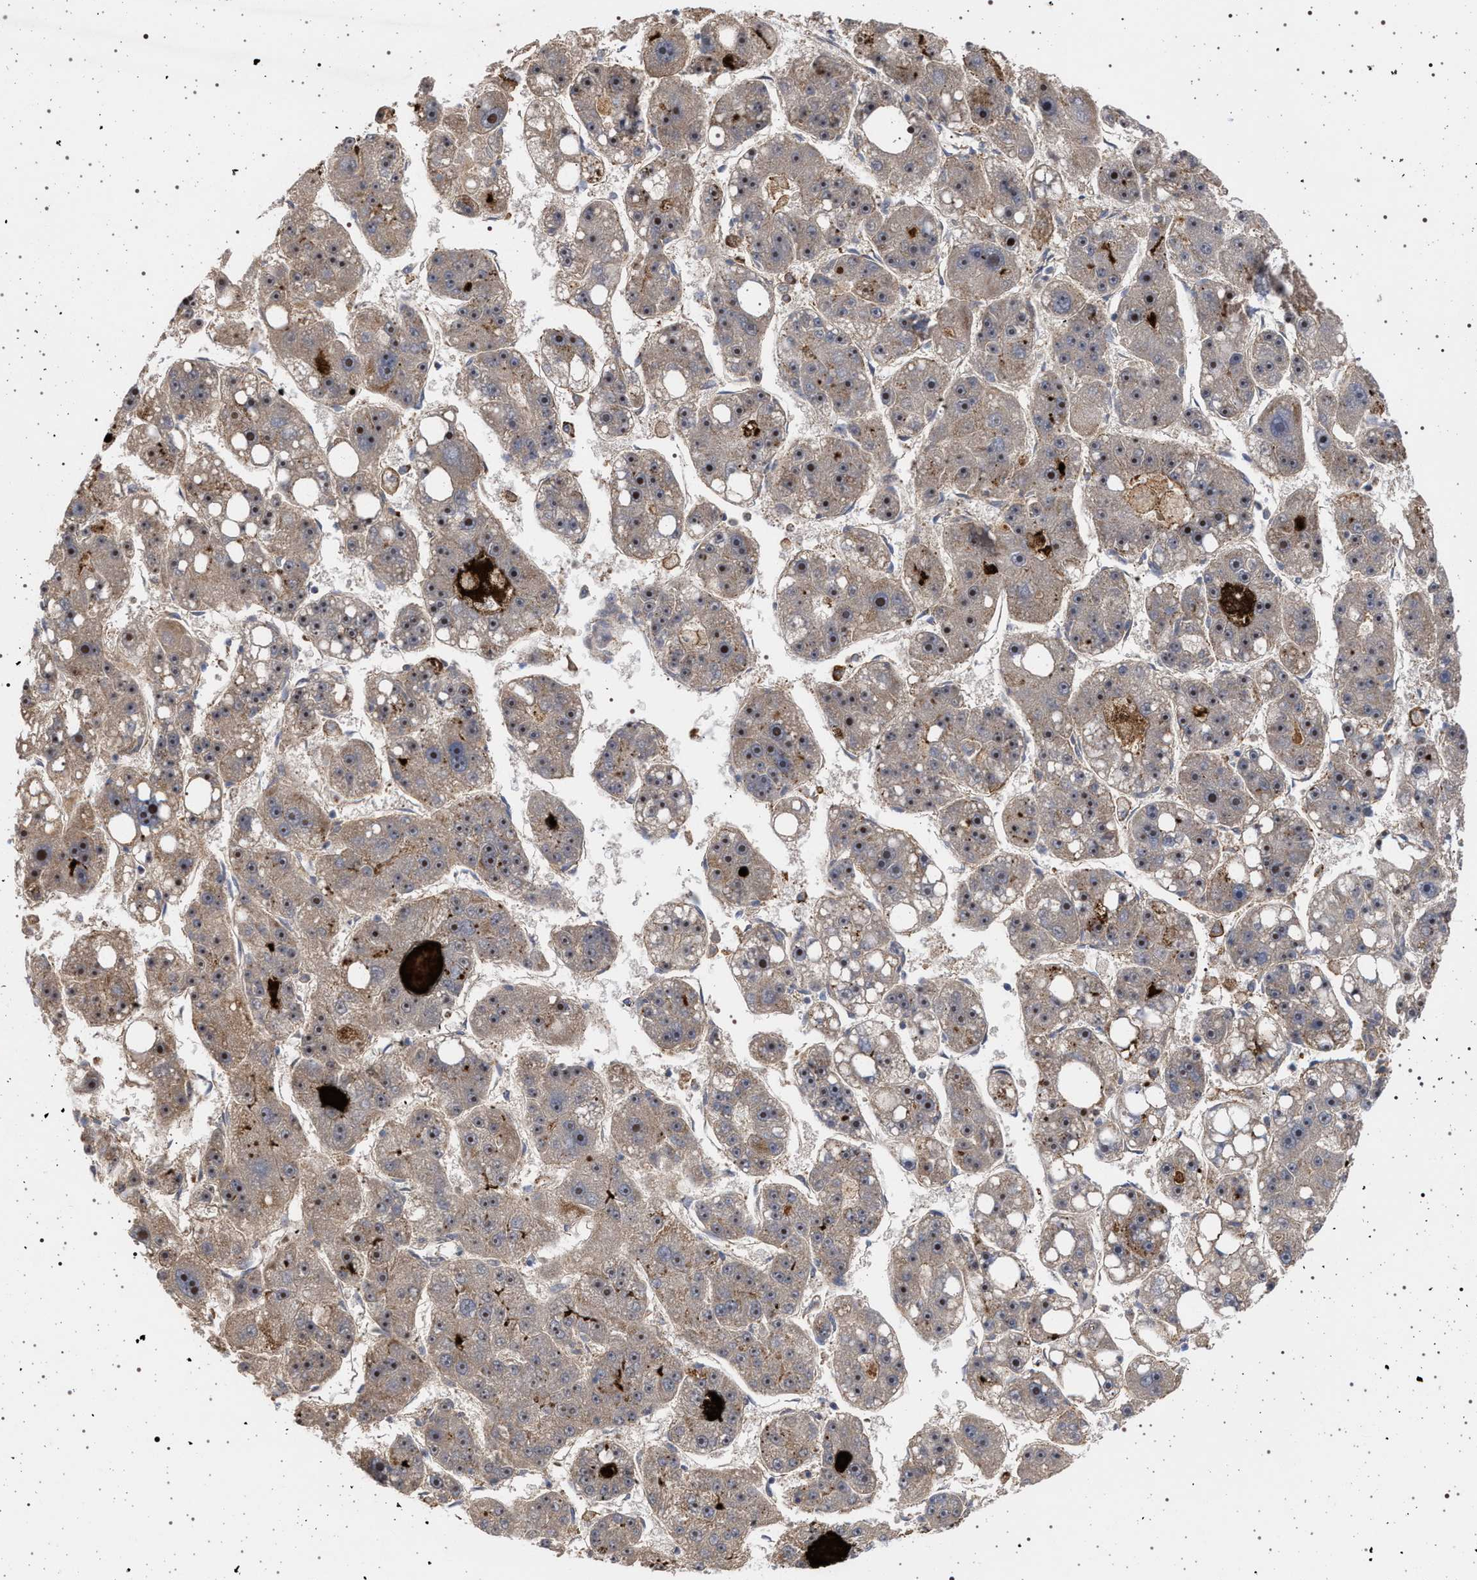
{"staining": {"intensity": "moderate", "quantity": "25%-75%", "location": "nuclear"}, "tissue": "liver cancer", "cell_type": "Tumor cells", "image_type": "cancer", "snomed": [{"axis": "morphology", "description": "Carcinoma, Hepatocellular, NOS"}, {"axis": "topography", "description": "Liver"}], "caption": "Immunohistochemical staining of liver cancer (hepatocellular carcinoma) shows medium levels of moderate nuclear expression in about 25%-75% of tumor cells. (Stains: DAB in brown, nuclei in blue, Microscopy: brightfield microscopy at high magnification).", "gene": "RBM48", "patient": {"sex": "female", "age": 61}}